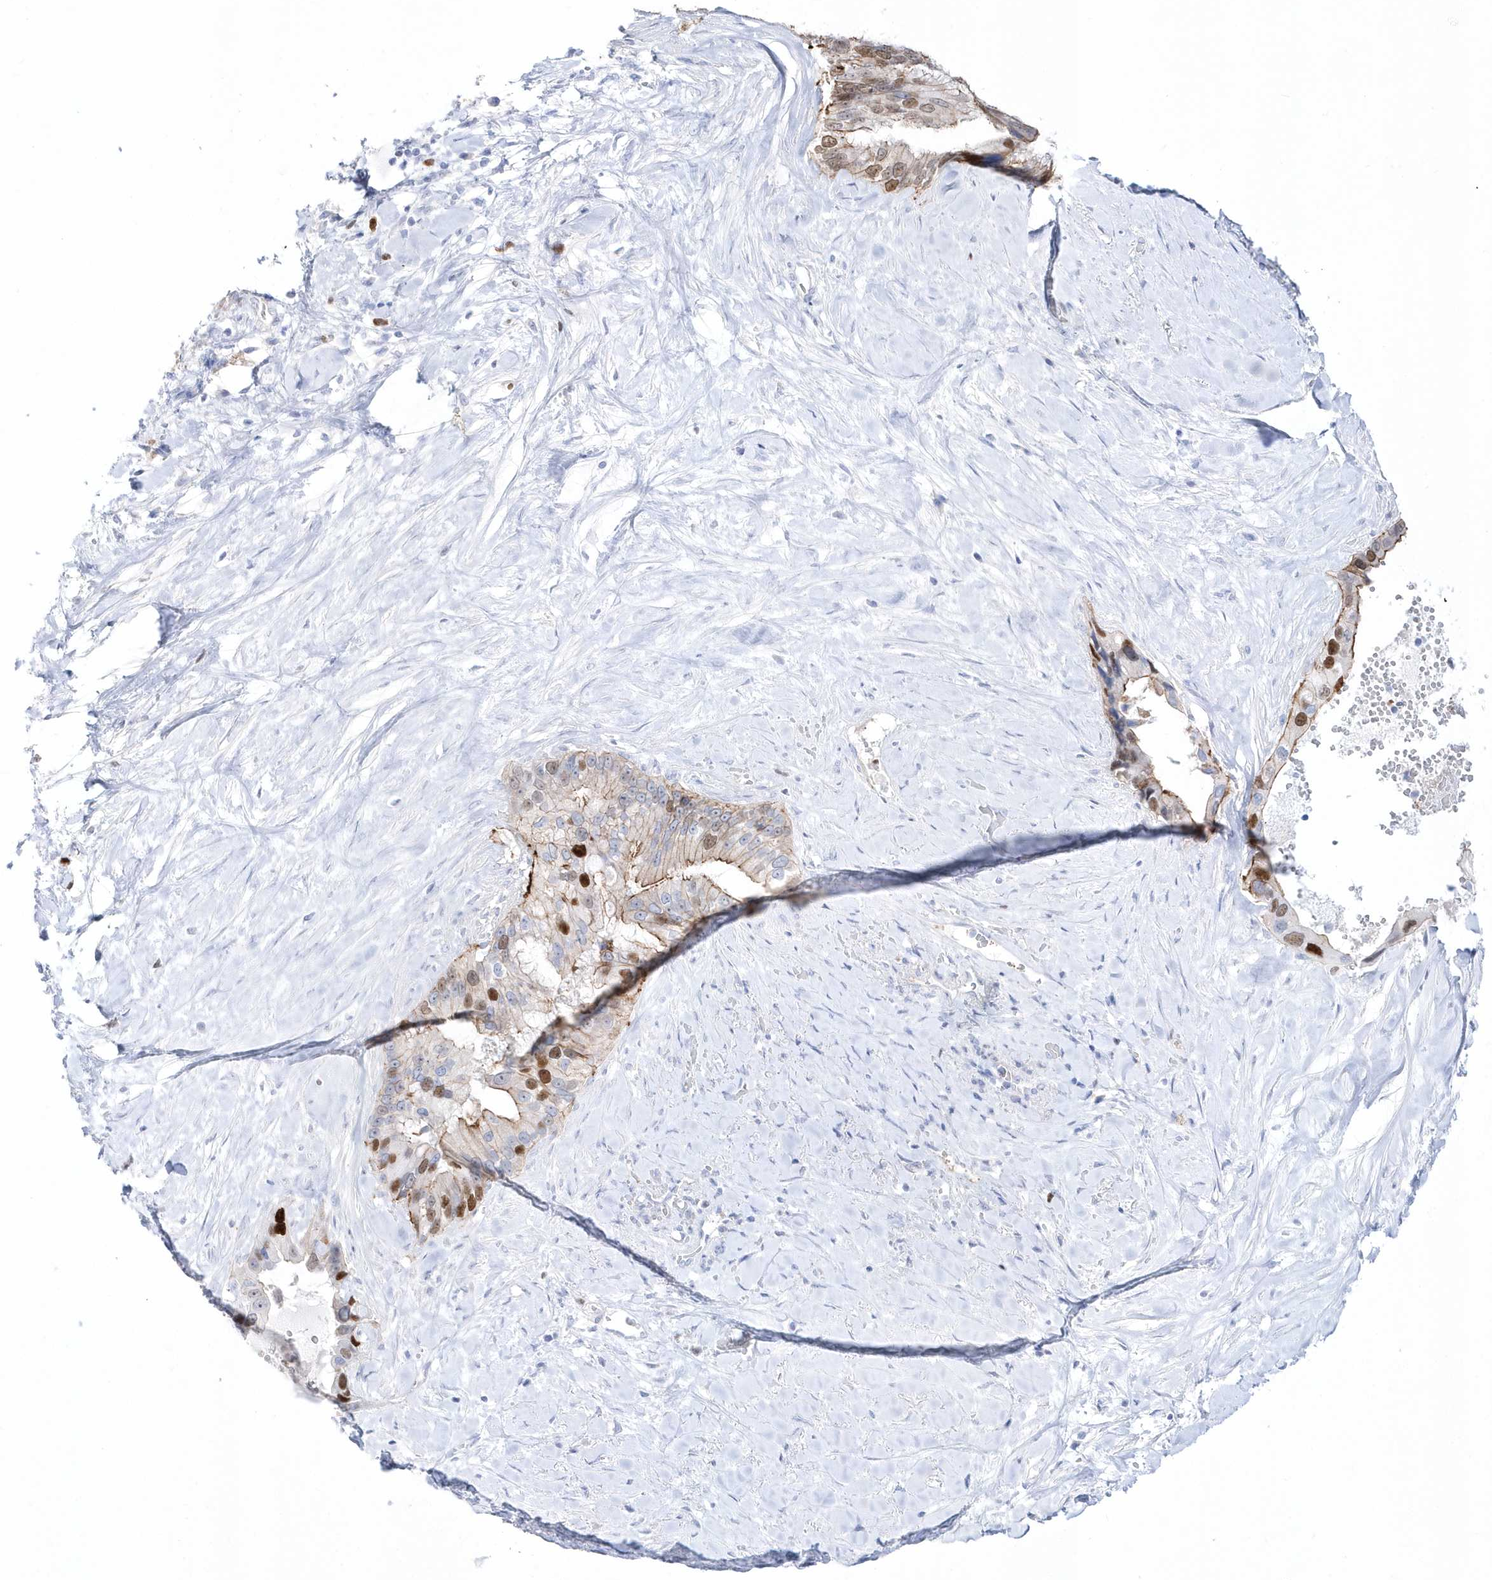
{"staining": {"intensity": "moderate", "quantity": "25%-75%", "location": "cytoplasmic/membranous,nuclear"}, "tissue": "pancreatic cancer", "cell_type": "Tumor cells", "image_type": "cancer", "snomed": [{"axis": "morphology", "description": "Inflammation, NOS"}, {"axis": "morphology", "description": "Adenocarcinoma, NOS"}, {"axis": "topography", "description": "Pancreas"}], "caption": "DAB immunohistochemical staining of adenocarcinoma (pancreatic) displays moderate cytoplasmic/membranous and nuclear protein staining in about 25%-75% of tumor cells.", "gene": "TMCO6", "patient": {"sex": "female", "age": 56}}